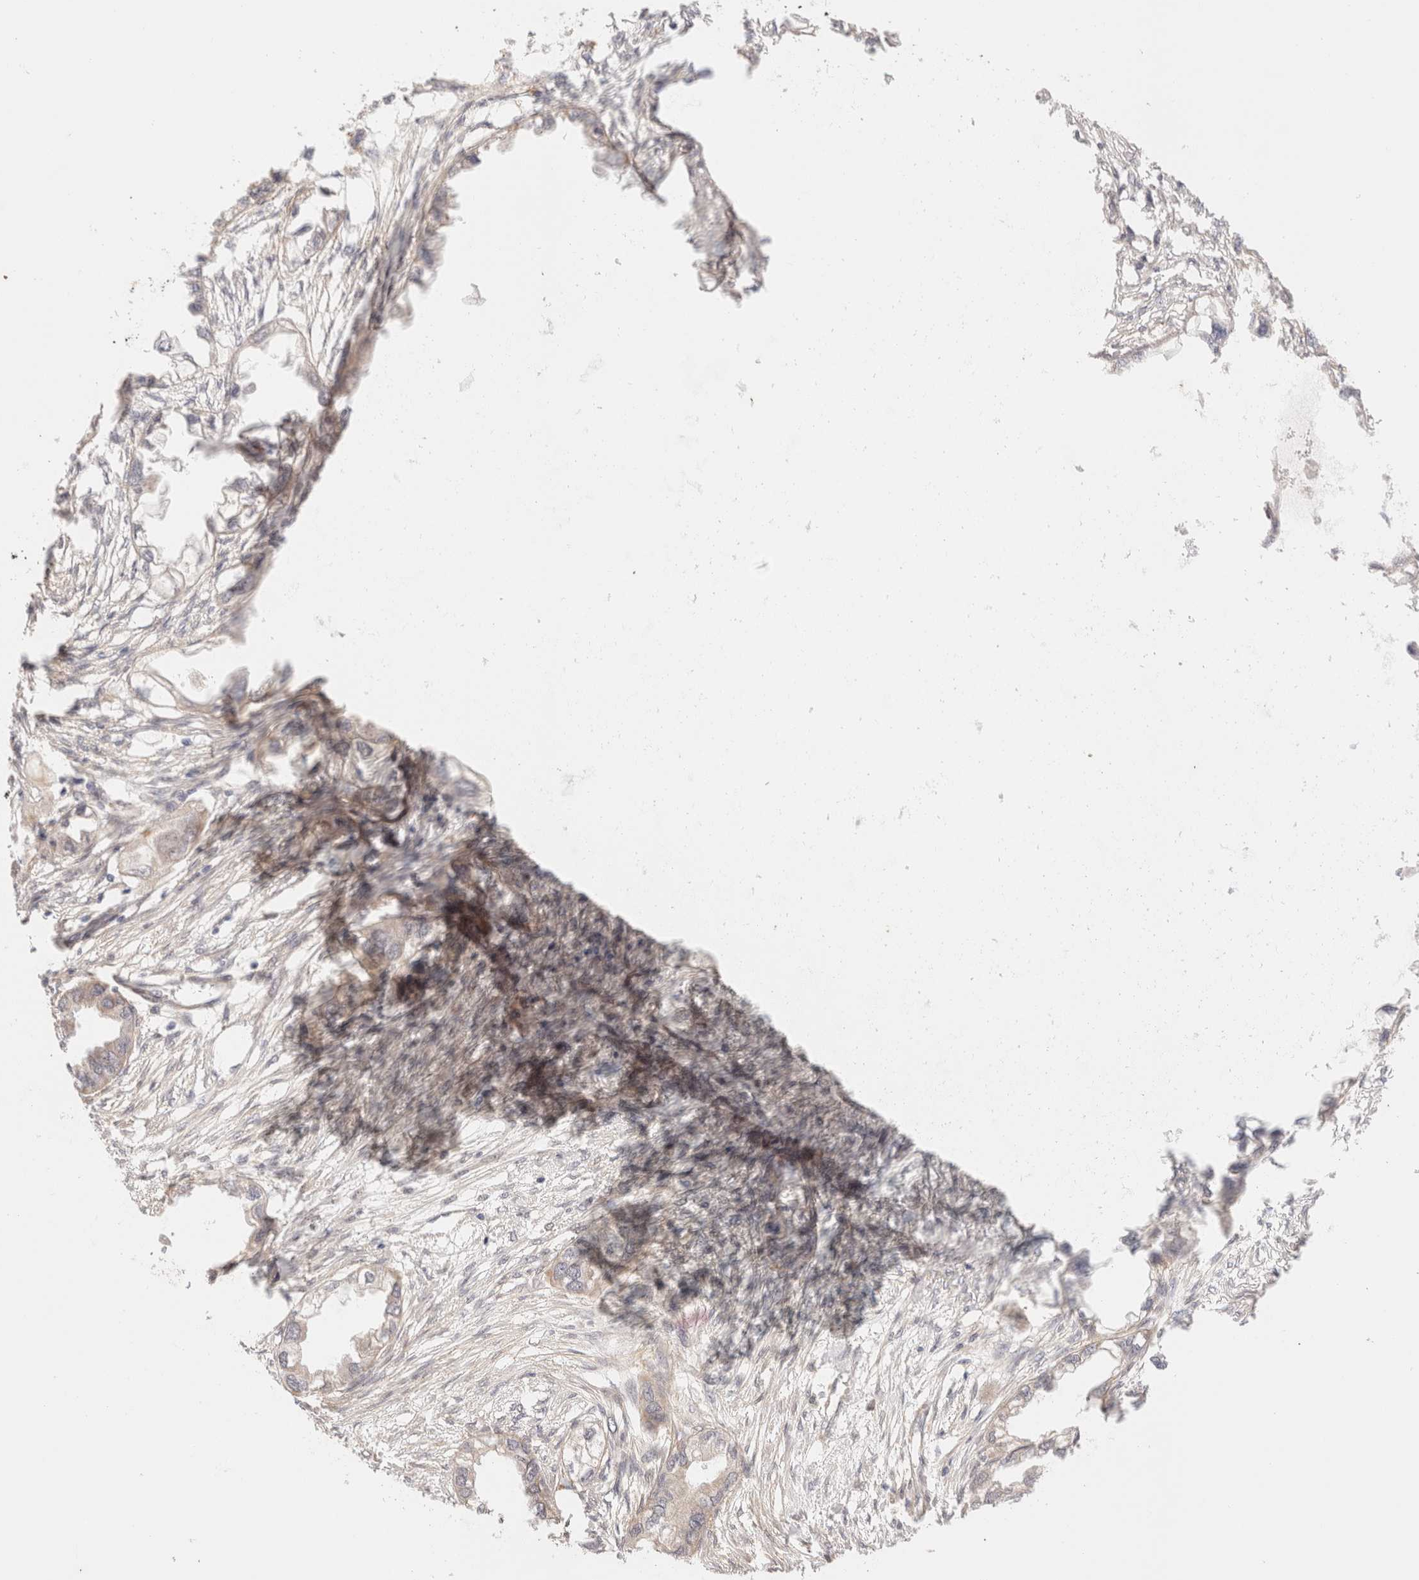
{"staining": {"intensity": "weak", "quantity": "<25%", "location": "cytoplasmic/membranous"}, "tissue": "endometrial cancer", "cell_type": "Tumor cells", "image_type": "cancer", "snomed": [{"axis": "morphology", "description": "Adenocarcinoma, NOS"}, {"axis": "morphology", "description": "Adenocarcinoma, metastatic, NOS"}, {"axis": "topography", "description": "Adipose tissue"}, {"axis": "topography", "description": "Endometrium"}], "caption": "The image shows no significant positivity in tumor cells of endometrial adenocarcinoma.", "gene": "BRPF3", "patient": {"sex": "female", "age": 67}}